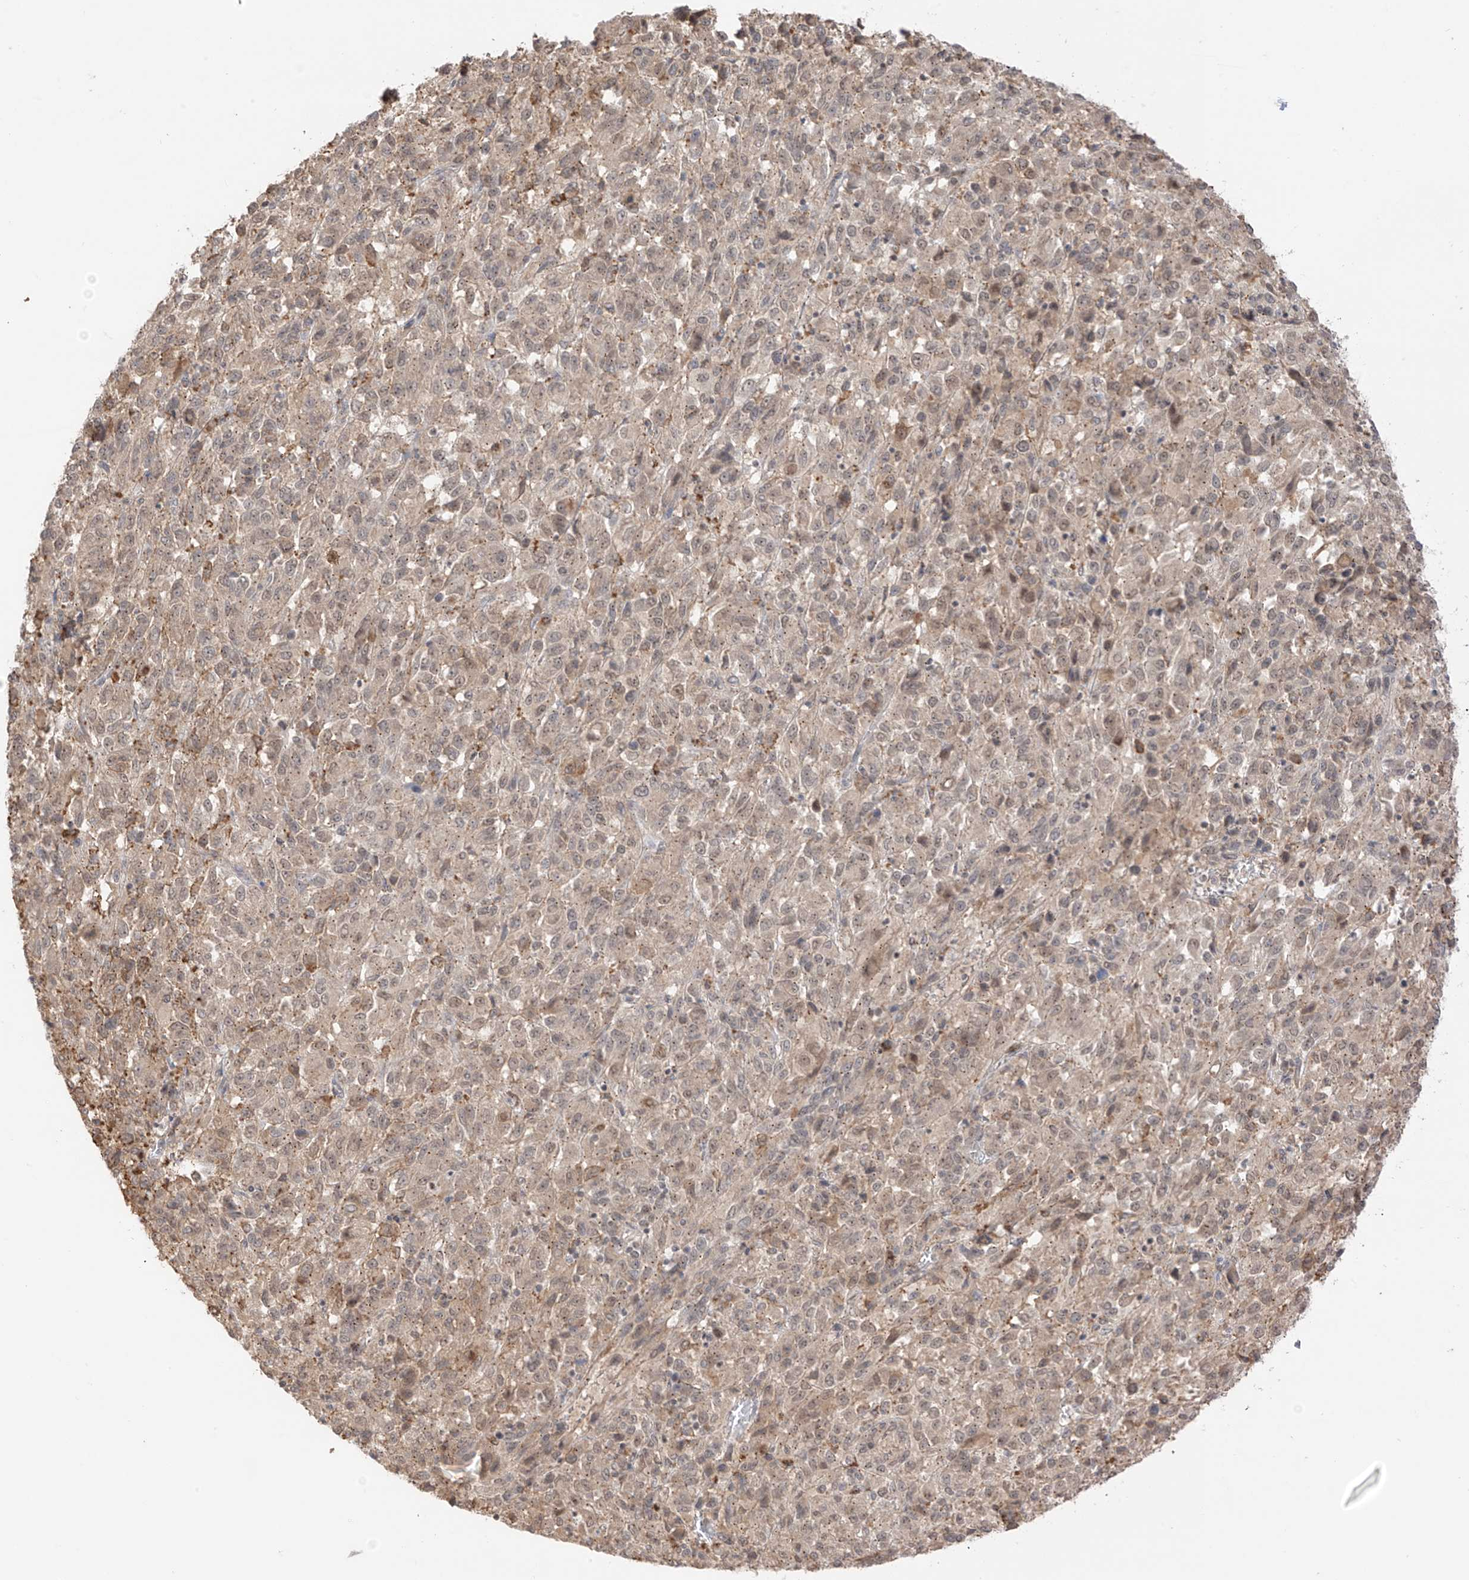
{"staining": {"intensity": "weak", "quantity": "25%-75%", "location": "cytoplasmic/membranous"}, "tissue": "melanoma", "cell_type": "Tumor cells", "image_type": "cancer", "snomed": [{"axis": "morphology", "description": "Malignant melanoma, Metastatic site"}, {"axis": "topography", "description": "Lung"}], "caption": "Malignant melanoma (metastatic site) stained for a protein (brown) shows weak cytoplasmic/membranous positive positivity in approximately 25%-75% of tumor cells.", "gene": "N4BP3", "patient": {"sex": "male", "age": 64}}